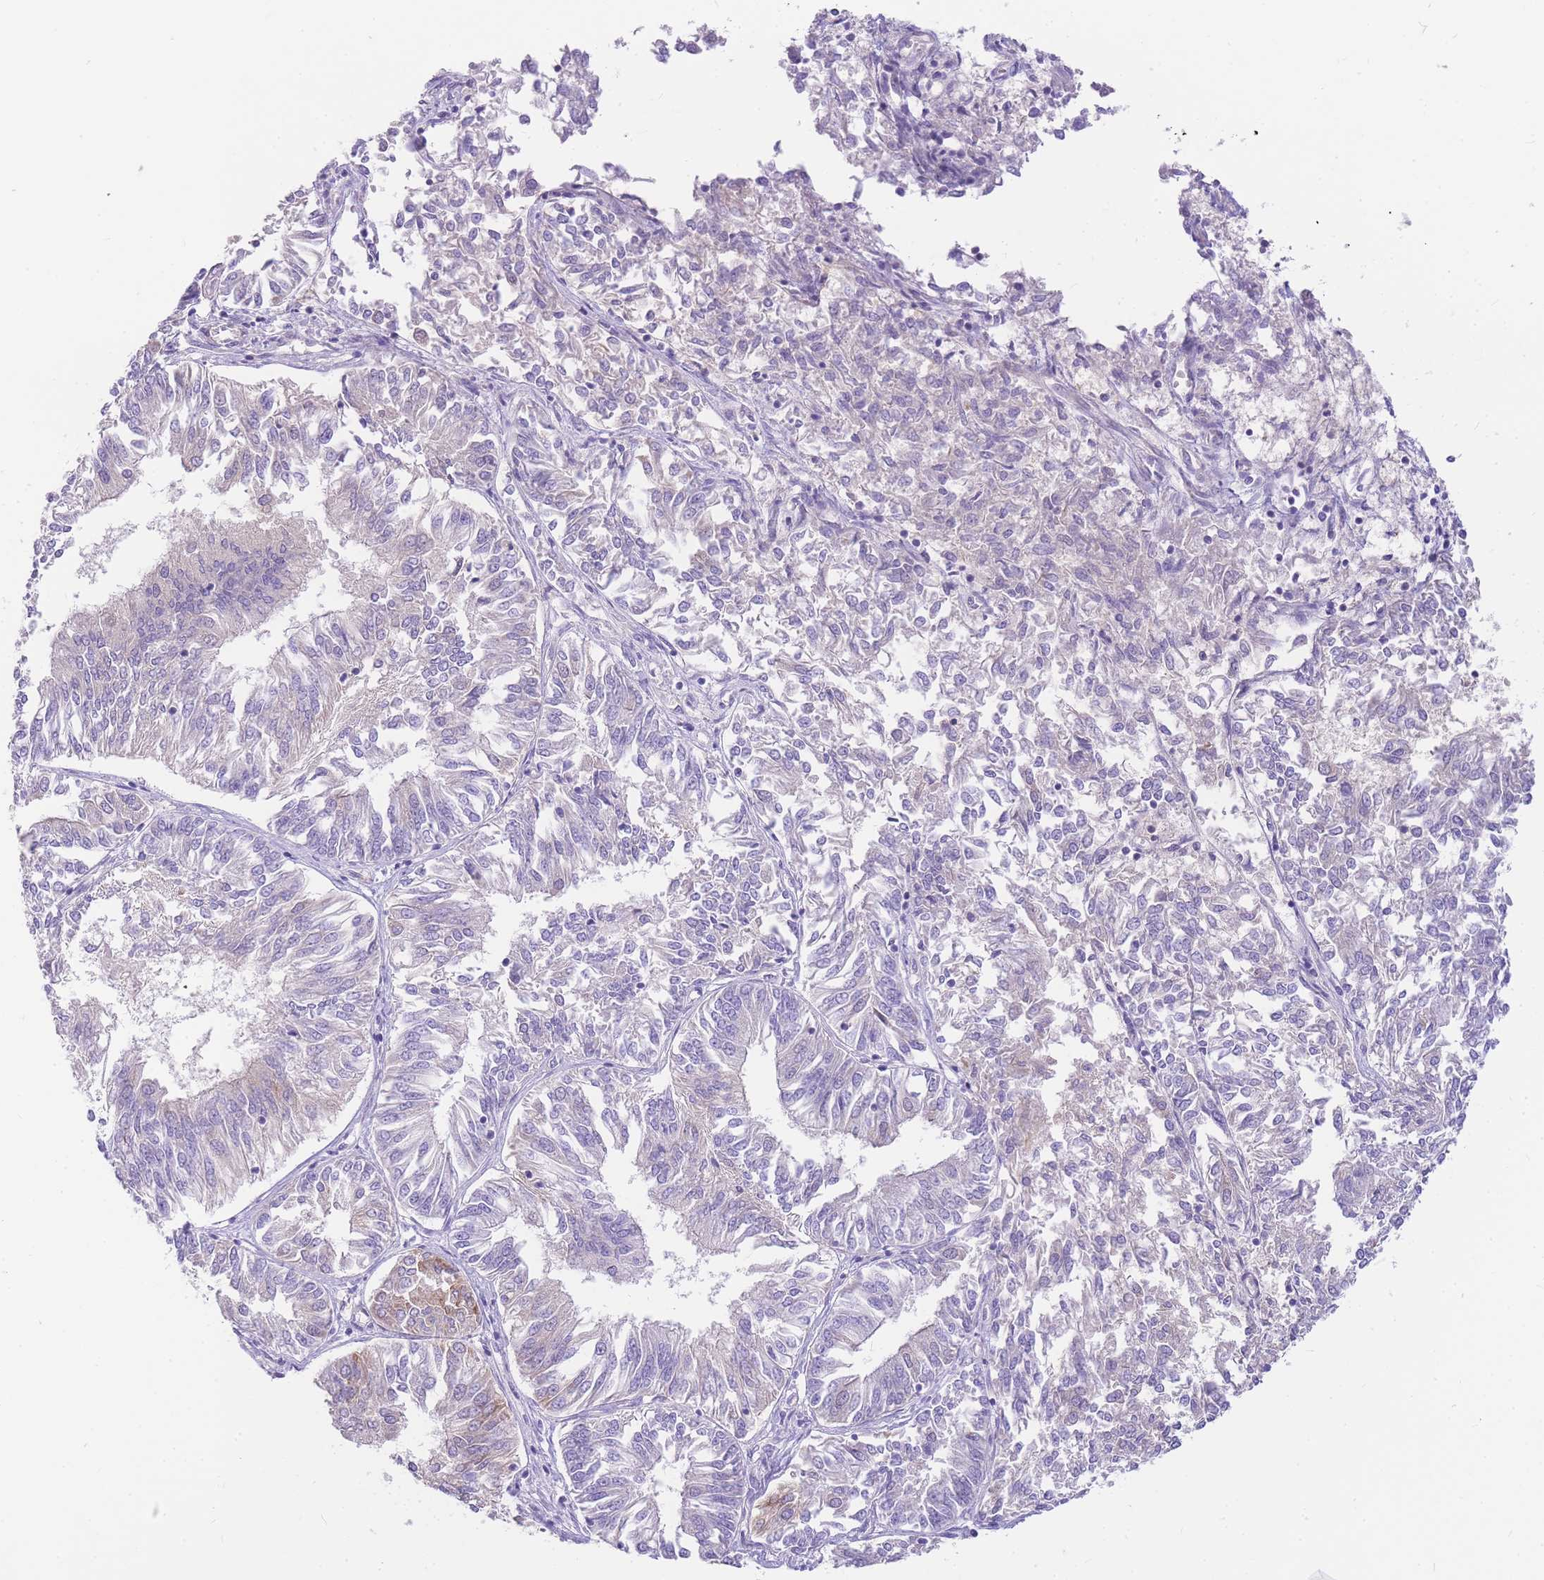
{"staining": {"intensity": "negative", "quantity": "none", "location": "none"}, "tissue": "endometrial cancer", "cell_type": "Tumor cells", "image_type": "cancer", "snomed": [{"axis": "morphology", "description": "Adenocarcinoma, NOS"}, {"axis": "topography", "description": "Endometrium"}], "caption": "This is an immunohistochemistry (IHC) photomicrograph of human adenocarcinoma (endometrial). There is no positivity in tumor cells.", "gene": "S100PBP", "patient": {"sex": "female", "age": 58}}